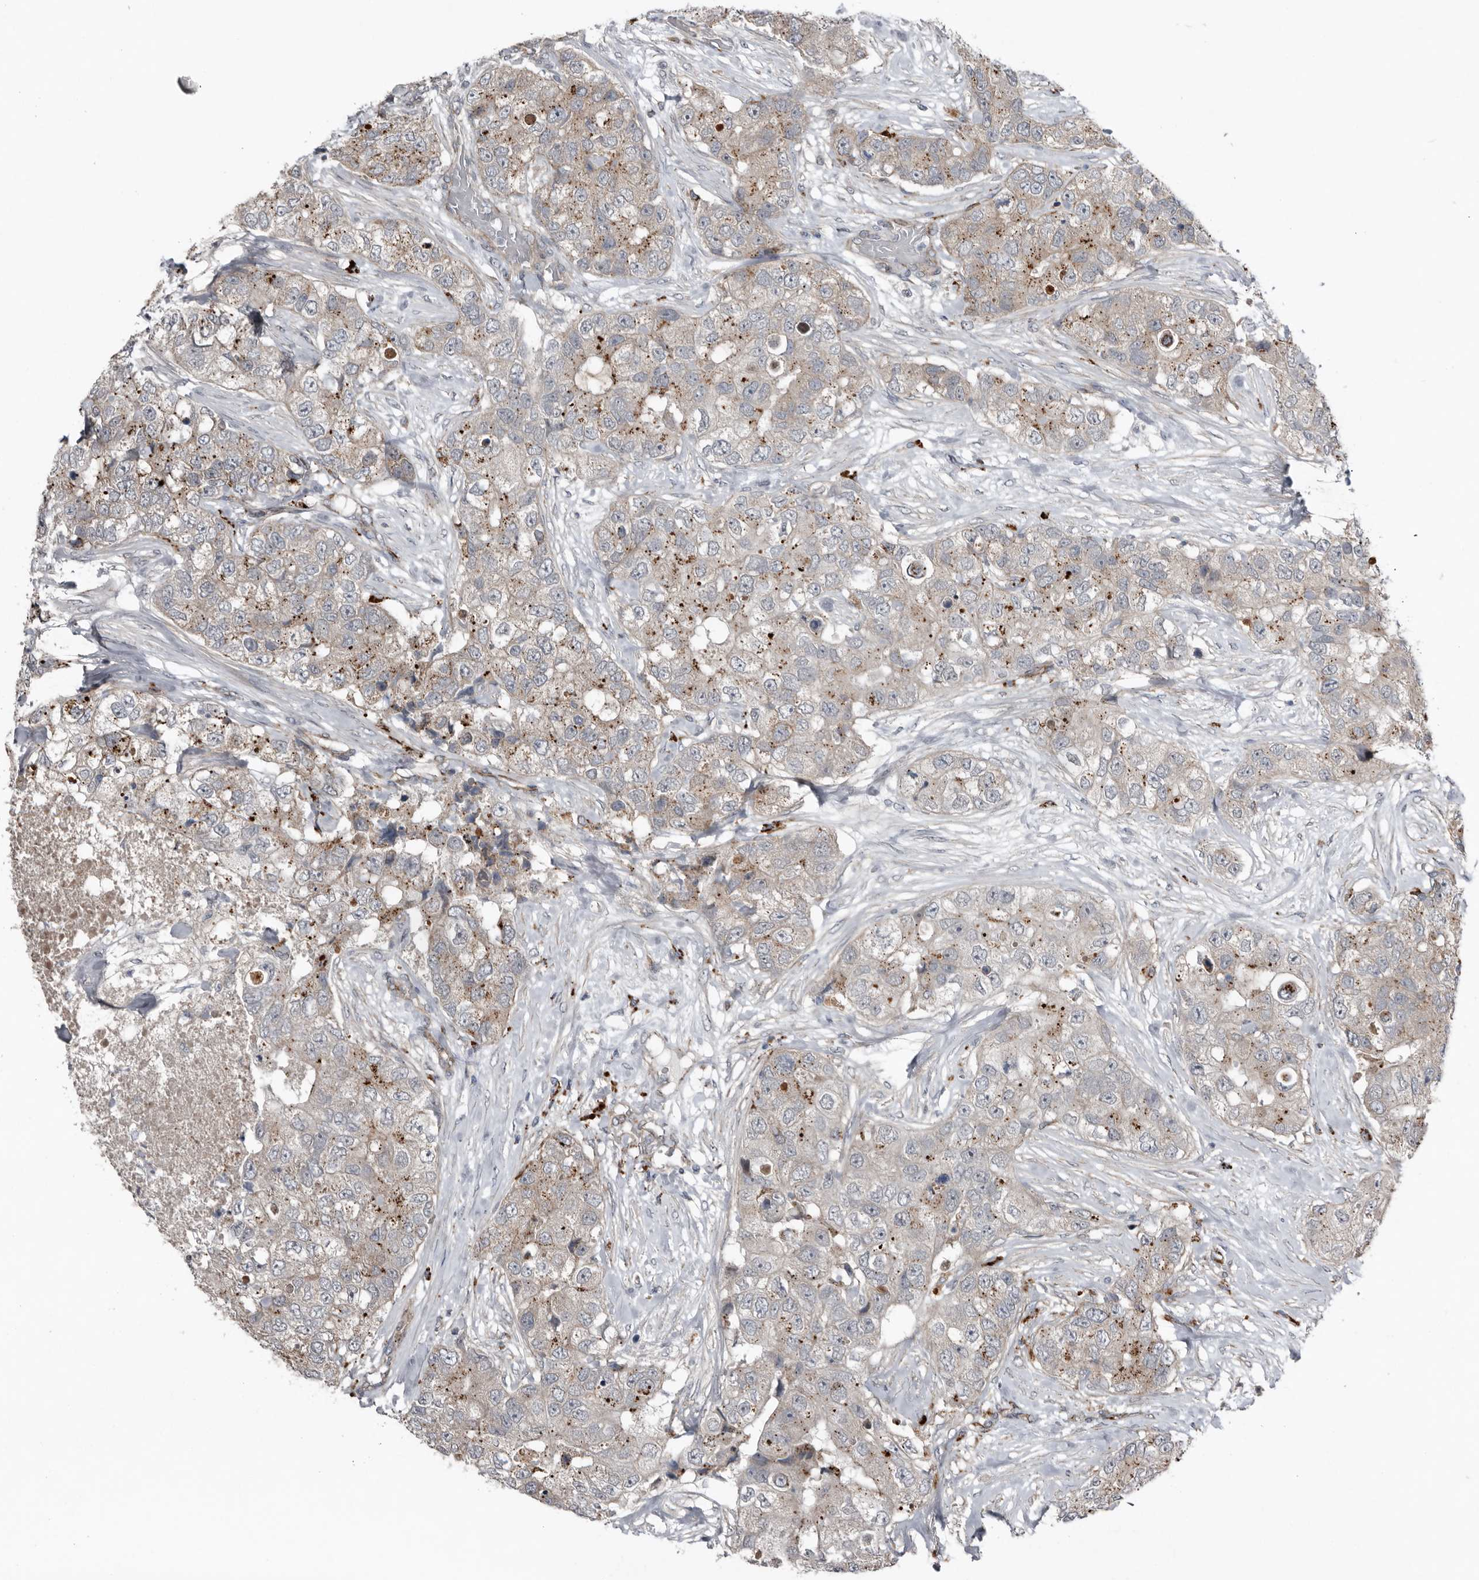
{"staining": {"intensity": "weak", "quantity": ">75%", "location": "cytoplasmic/membranous"}, "tissue": "breast cancer", "cell_type": "Tumor cells", "image_type": "cancer", "snomed": [{"axis": "morphology", "description": "Duct carcinoma"}, {"axis": "topography", "description": "Breast"}], "caption": "This micrograph exhibits immunohistochemistry staining of human breast cancer, with low weak cytoplasmic/membranous staining in about >75% of tumor cells.", "gene": "RANBP17", "patient": {"sex": "female", "age": 62}}